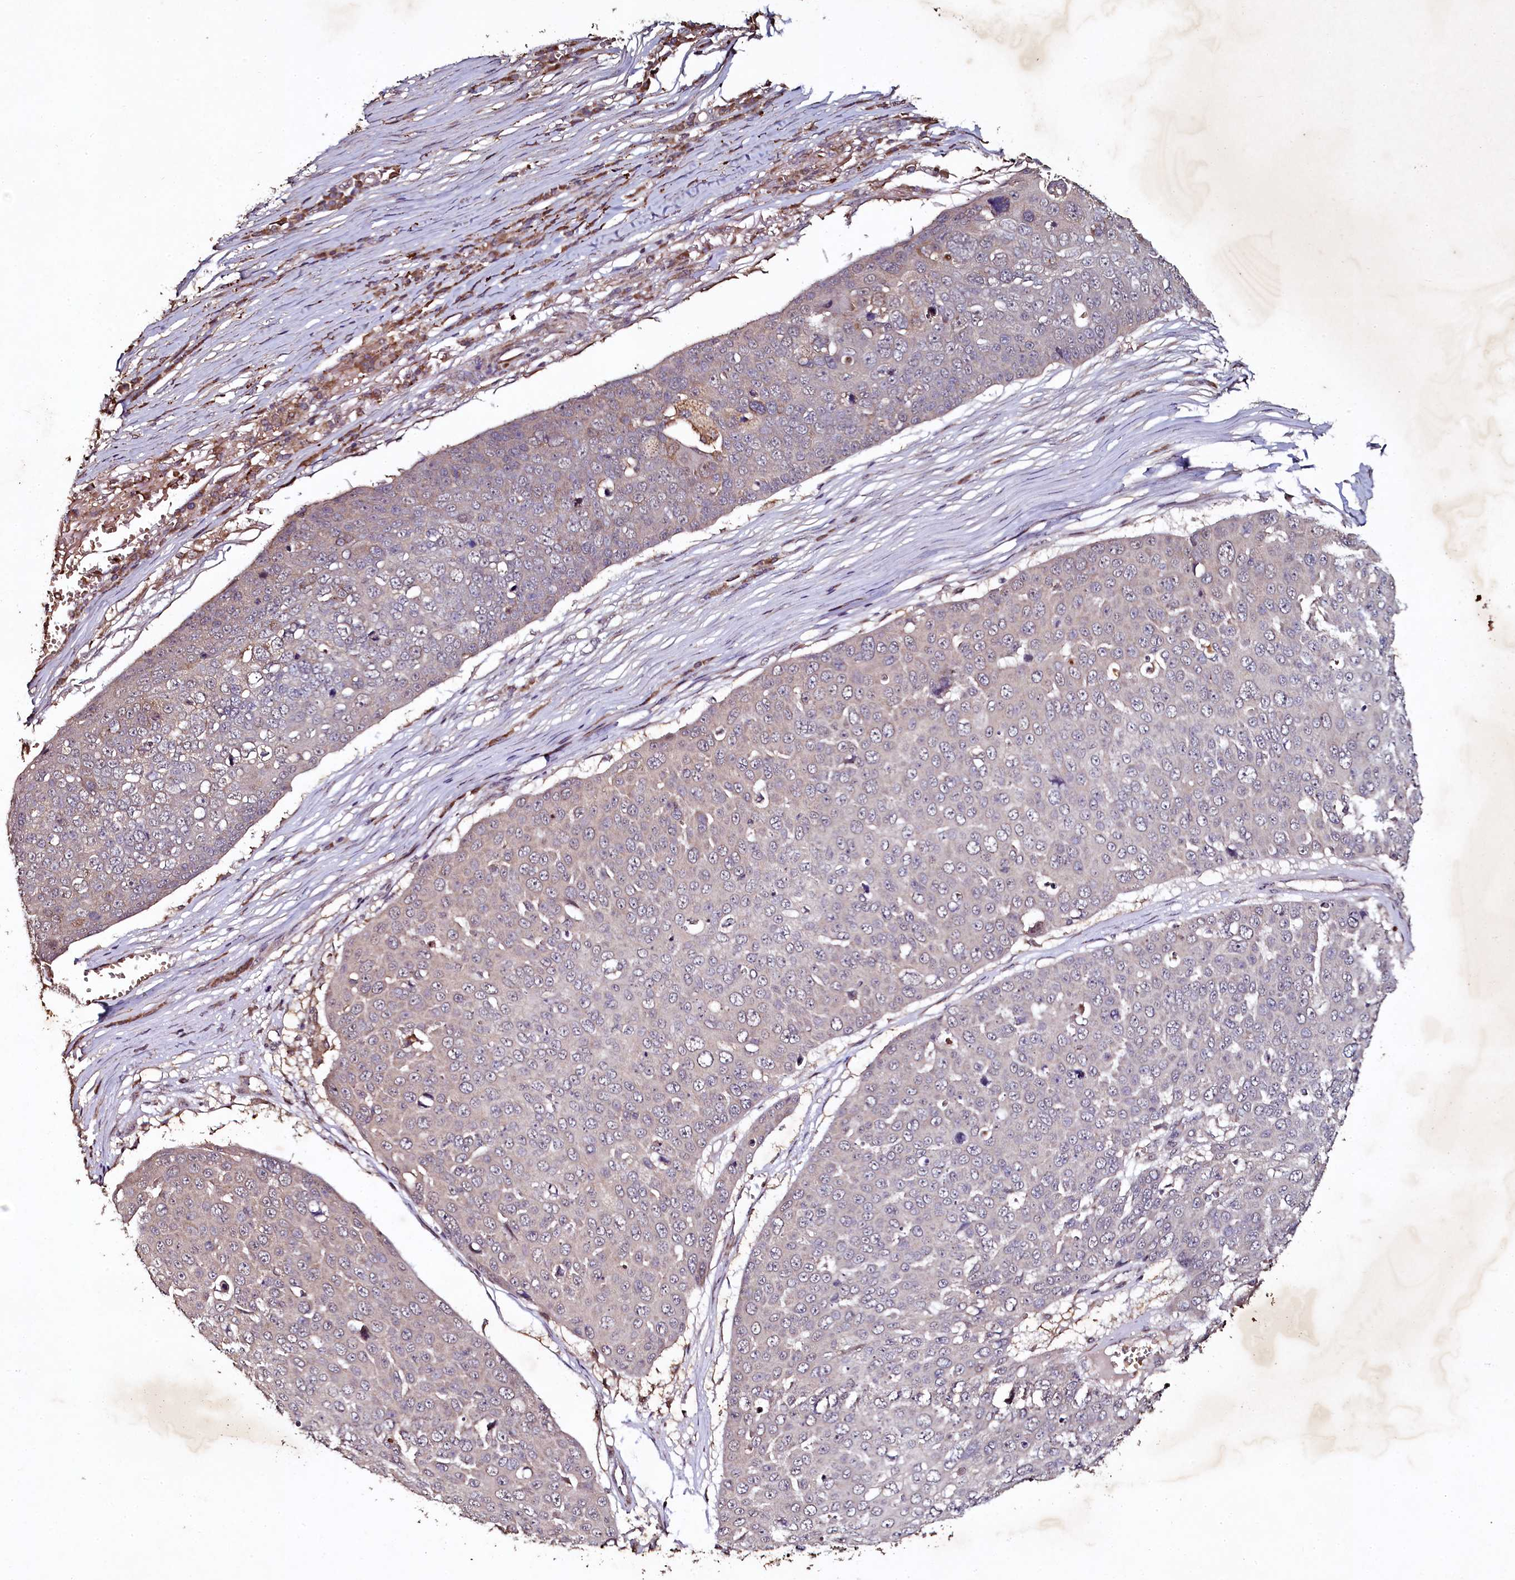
{"staining": {"intensity": "weak", "quantity": "<25%", "location": "cytoplasmic/membranous"}, "tissue": "skin cancer", "cell_type": "Tumor cells", "image_type": "cancer", "snomed": [{"axis": "morphology", "description": "Squamous cell carcinoma, NOS"}, {"axis": "topography", "description": "Skin"}], "caption": "DAB (3,3'-diaminobenzidine) immunohistochemical staining of skin cancer (squamous cell carcinoma) demonstrates no significant expression in tumor cells.", "gene": "SEC24C", "patient": {"sex": "male", "age": 71}}